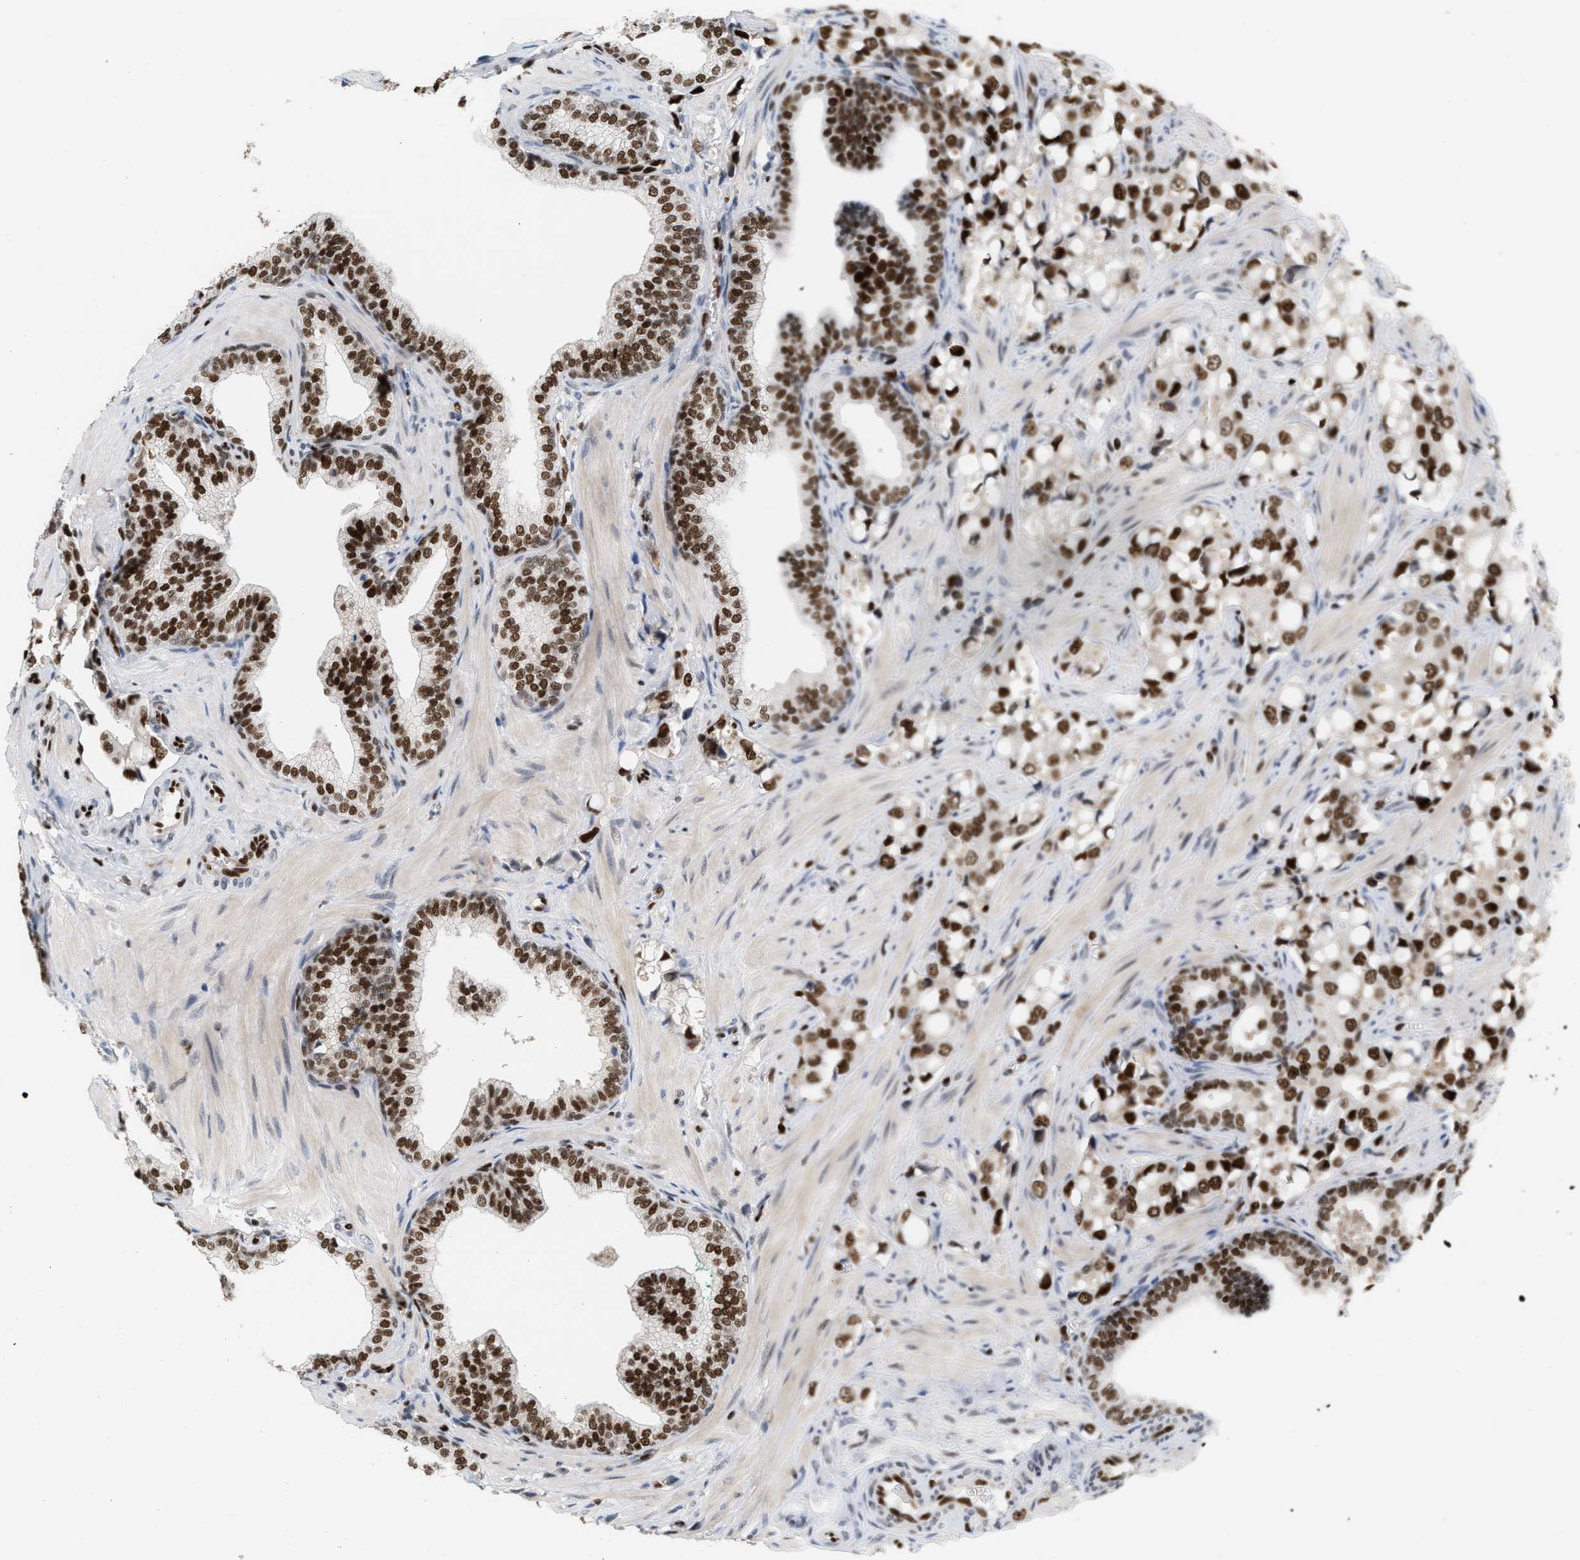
{"staining": {"intensity": "strong", "quantity": ">75%", "location": "nuclear"}, "tissue": "prostate cancer", "cell_type": "Tumor cells", "image_type": "cancer", "snomed": [{"axis": "morphology", "description": "Adenocarcinoma, High grade"}, {"axis": "topography", "description": "Prostate"}], "caption": "Prostate cancer (high-grade adenocarcinoma) stained for a protein demonstrates strong nuclear positivity in tumor cells.", "gene": "RNASEK-C17orf49", "patient": {"sex": "male", "age": 52}}